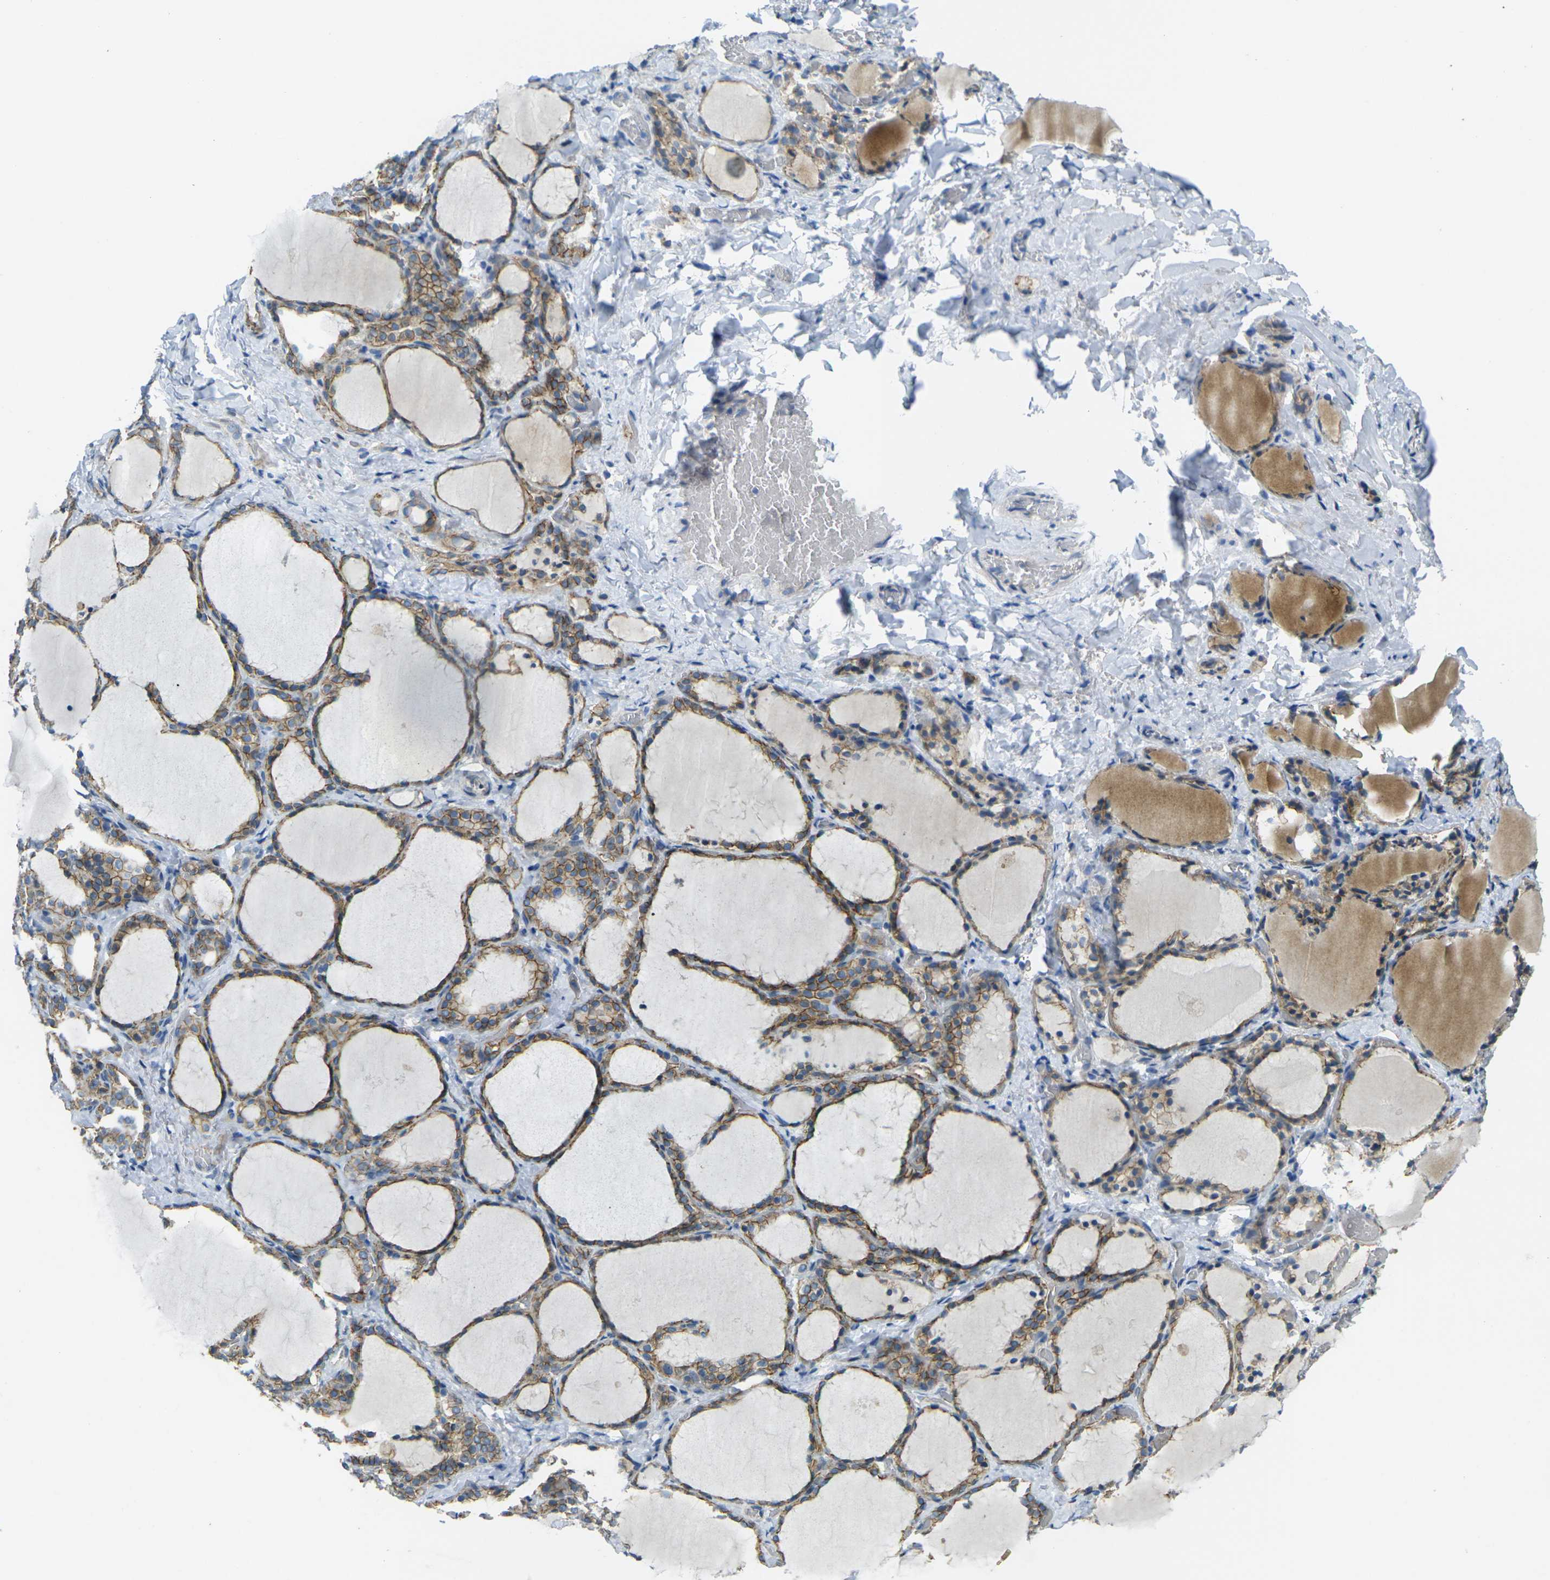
{"staining": {"intensity": "moderate", "quantity": ">75%", "location": "cytoplasmic/membranous"}, "tissue": "thyroid gland", "cell_type": "Glandular cells", "image_type": "normal", "snomed": [{"axis": "morphology", "description": "Normal tissue, NOS"}, {"axis": "morphology", "description": "Papillary adenocarcinoma, NOS"}, {"axis": "topography", "description": "Thyroid gland"}], "caption": "The photomicrograph reveals a brown stain indicating the presence of a protein in the cytoplasmic/membranous of glandular cells in thyroid gland. The staining was performed using DAB to visualize the protein expression in brown, while the nuclei were stained in blue with hematoxylin (Magnification: 20x).", "gene": "RHBDD1", "patient": {"sex": "female", "age": 30}}